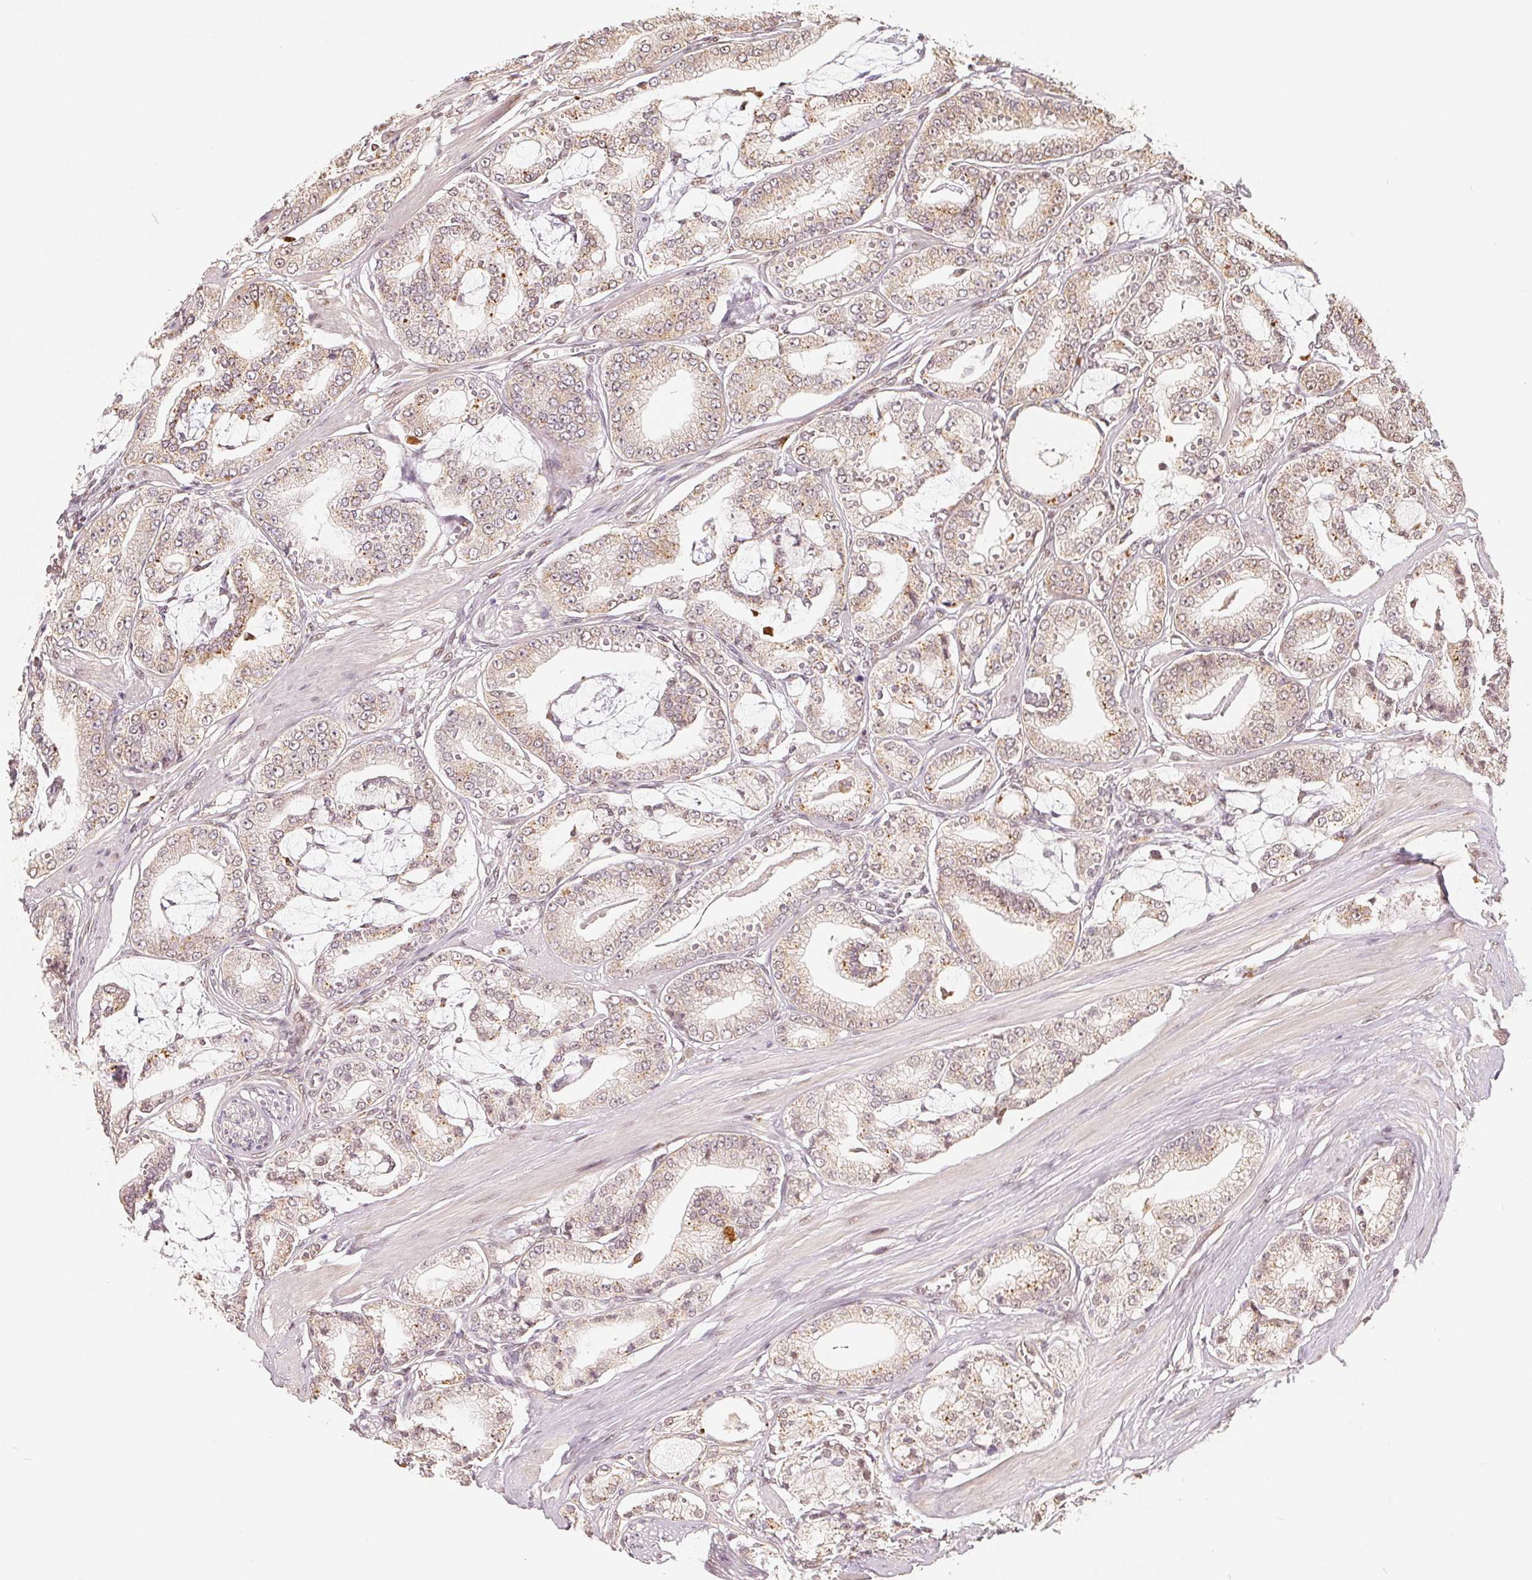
{"staining": {"intensity": "weak", "quantity": "25%-75%", "location": "cytoplasmic/membranous,nuclear"}, "tissue": "prostate cancer", "cell_type": "Tumor cells", "image_type": "cancer", "snomed": [{"axis": "morphology", "description": "Adenocarcinoma, High grade"}, {"axis": "topography", "description": "Prostate"}], "caption": "Tumor cells display low levels of weak cytoplasmic/membranous and nuclear positivity in about 25%-75% of cells in human adenocarcinoma (high-grade) (prostate).", "gene": "GUSB", "patient": {"sex": "male", "age": 71}}